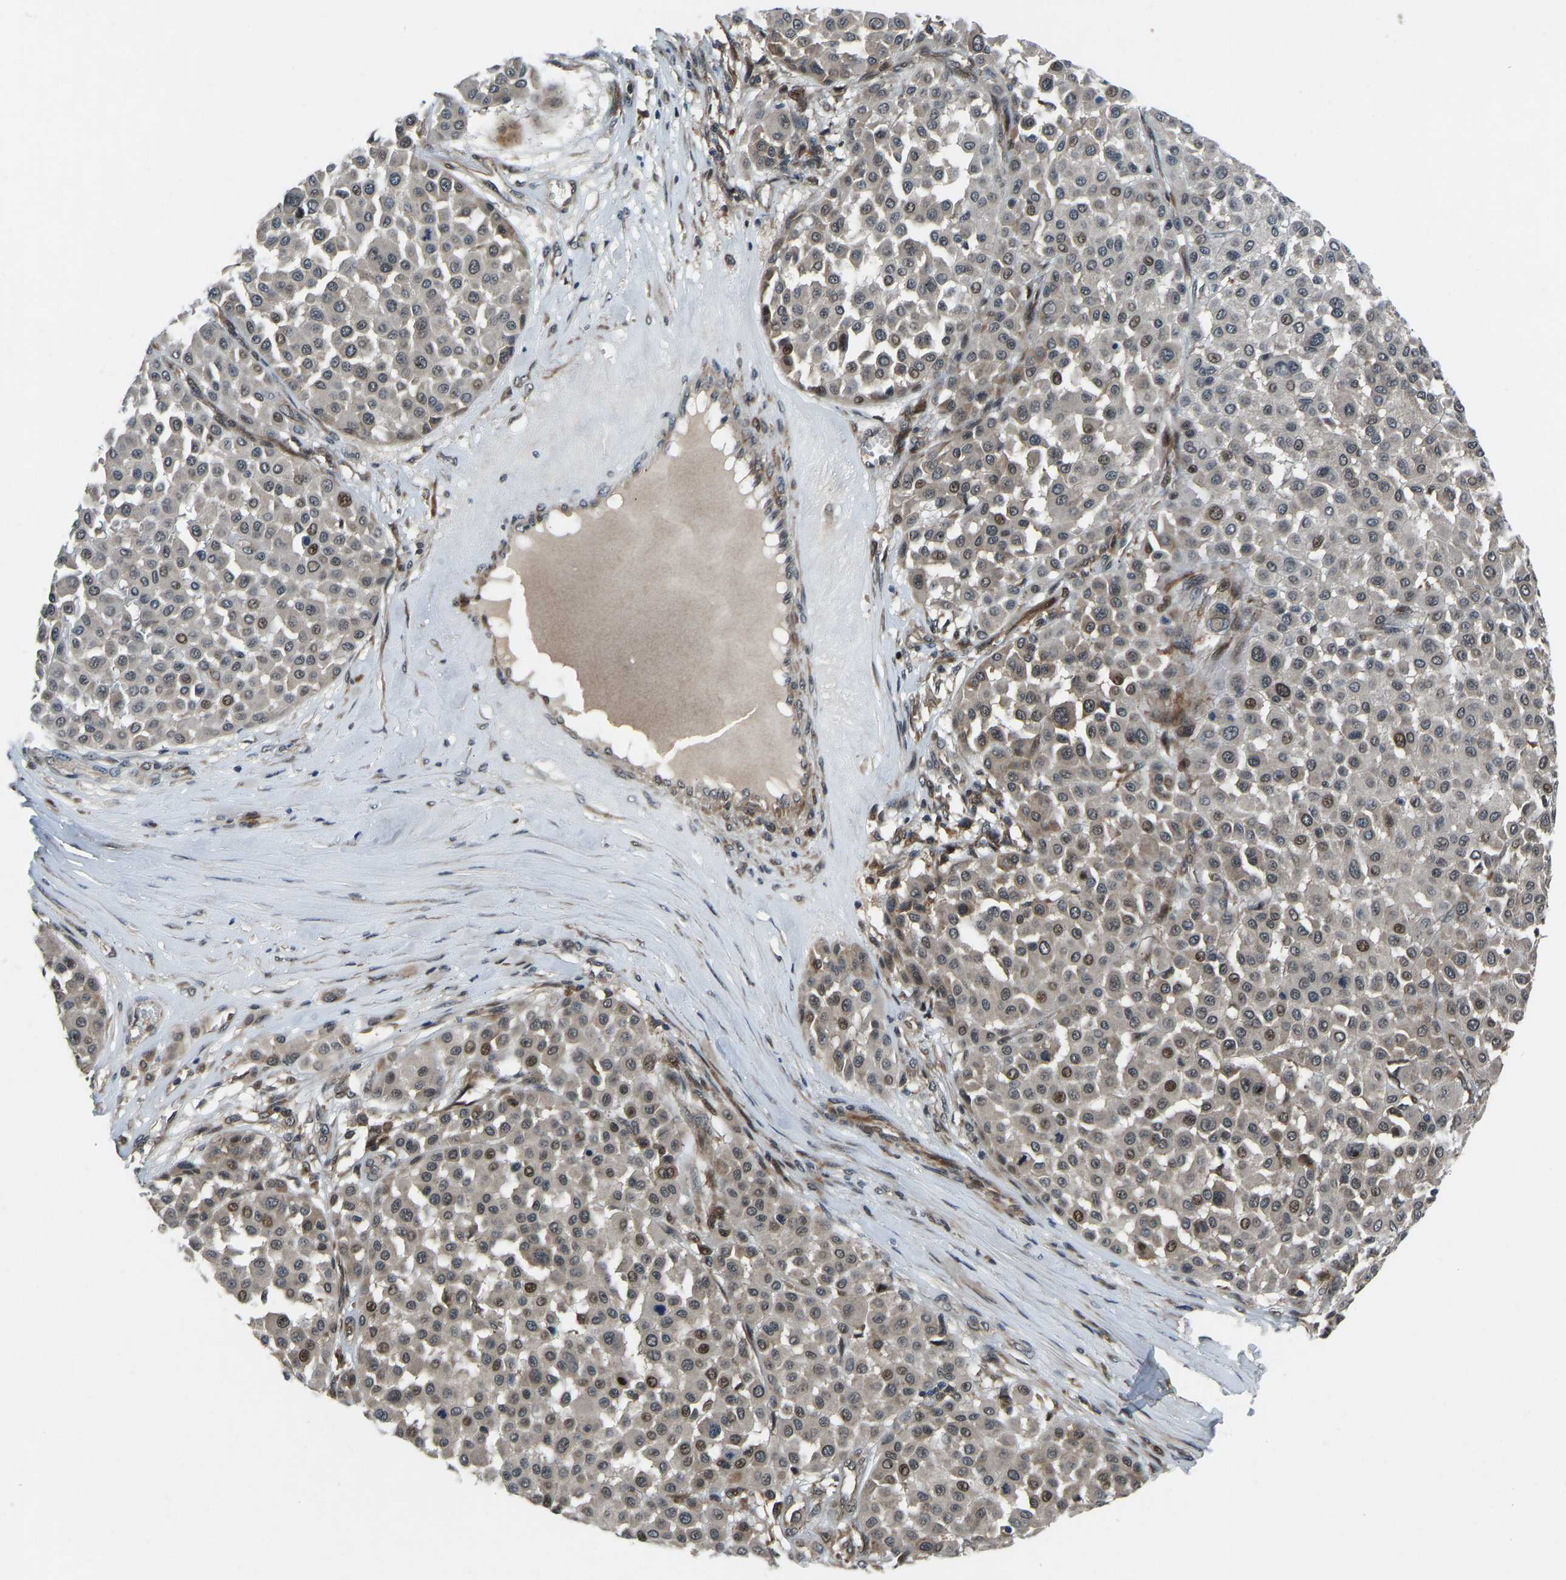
{"staining": {"intensity": "moderate", "quantity": "25%-75%", "location": "cytoplasmic/membranous,nuclear"}, "tissue": "melanoma", "cell_type": "Tumor cells", "image_type": "cancer", "snomed": [{"axis": "morphology", "description": "Malignant melanoma, Metastatic site"}, {"axis": "topography", "description": "Soft tissue"}], "caption": "Tumor cells exhibit medium levels of moderate cytoplasmic/membranous and nuclear positivity in approximately 25%-75% of cells in melanoma.", "gene": "RLIM", "patient": {"sex": "male", "age": 41}}